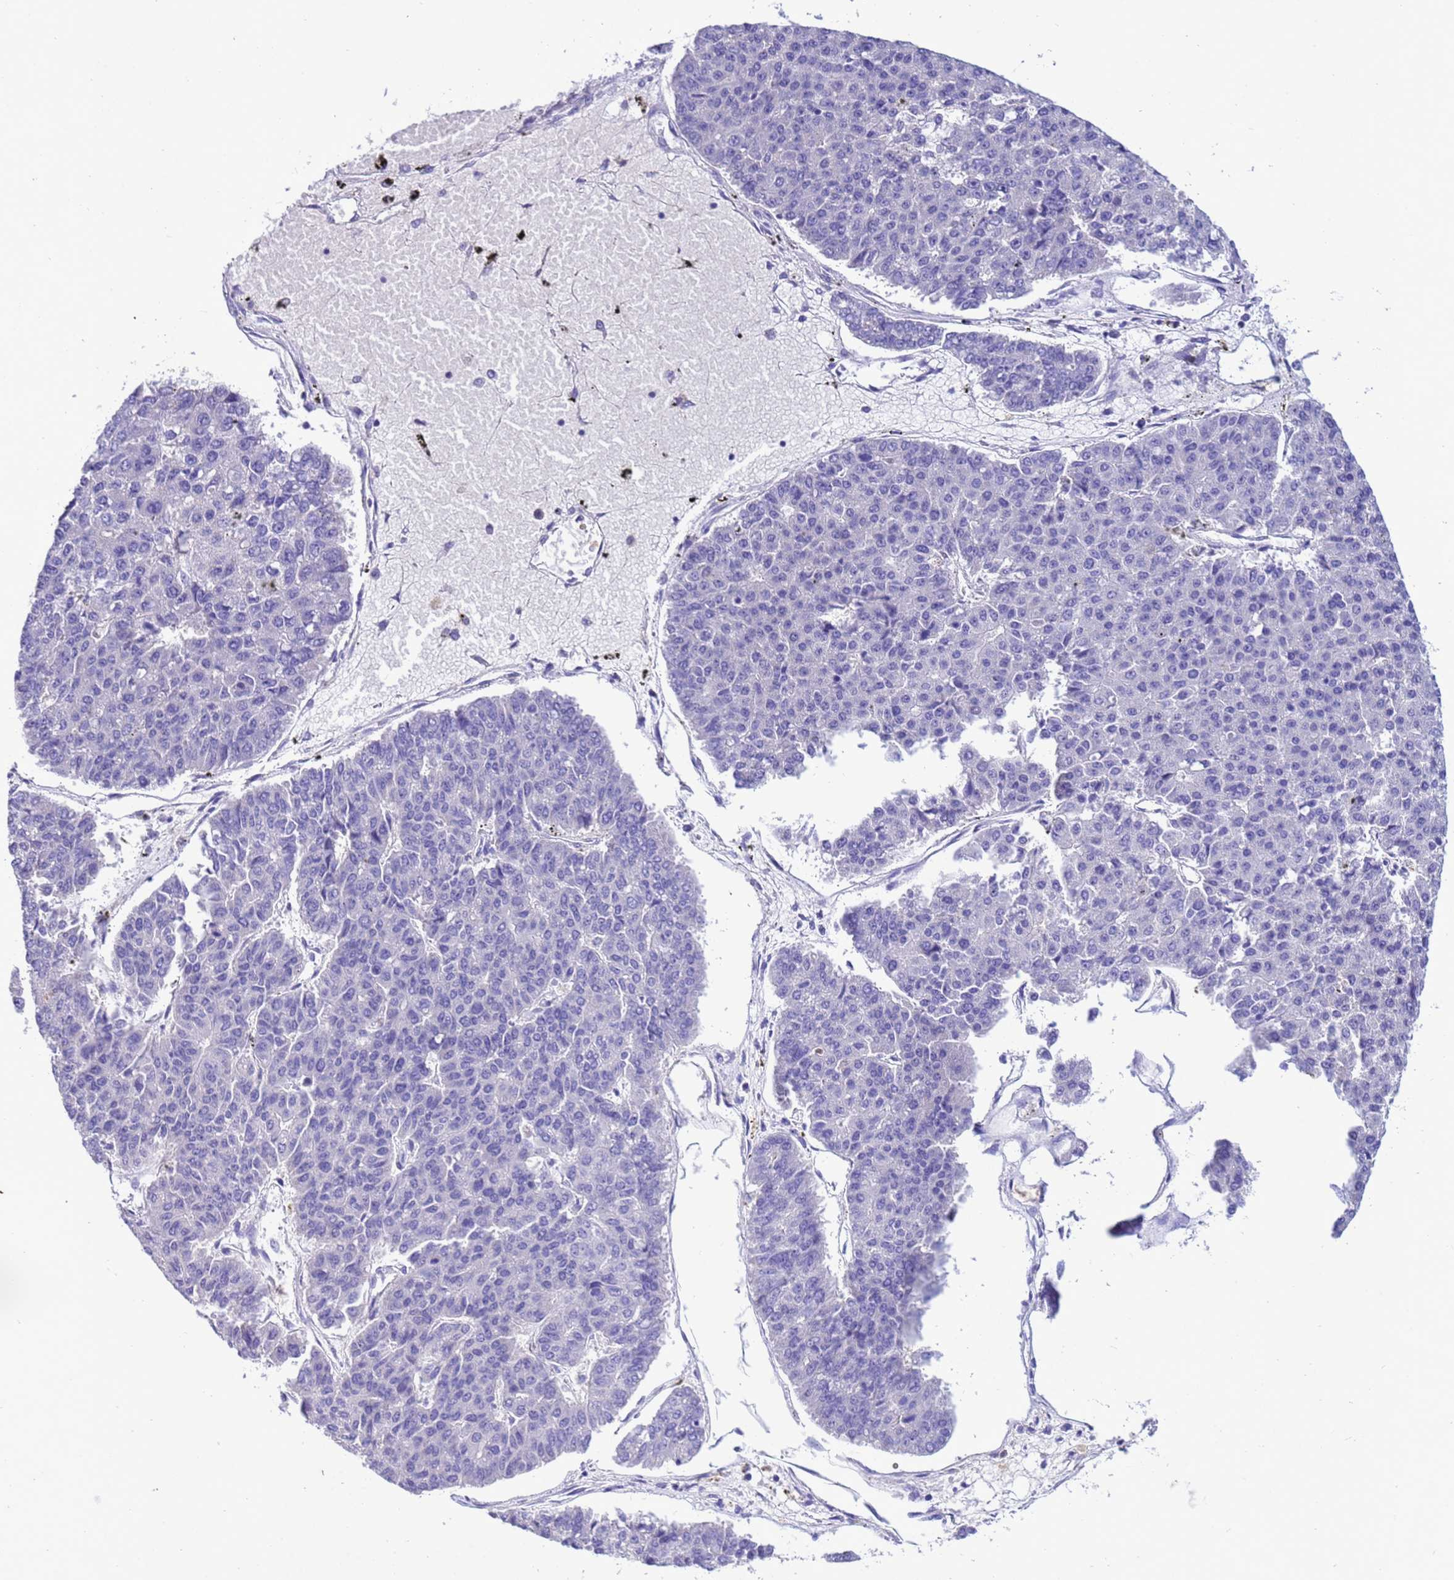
{"staining": {"intensity": "negative", "quantity": "none", "location": "none"}, "tissue": "pancreatic cancer", "cell_type": "Tumor cells", "image_type": "cancer", "snomed": [{"axis": "morphology", "description": "Adenocarcinoma, NOS"}, {"axis": "topography", "description": "Pancreas"}], "caption": "A micrograph of pancreatic adenocarcinoma stained for a protein reveals no brown staining in tumor cells. (IHC, brightfield microscopy, high magnification).", "gene": "KICS2", "patient": {"sex": "male", "age": 50}}